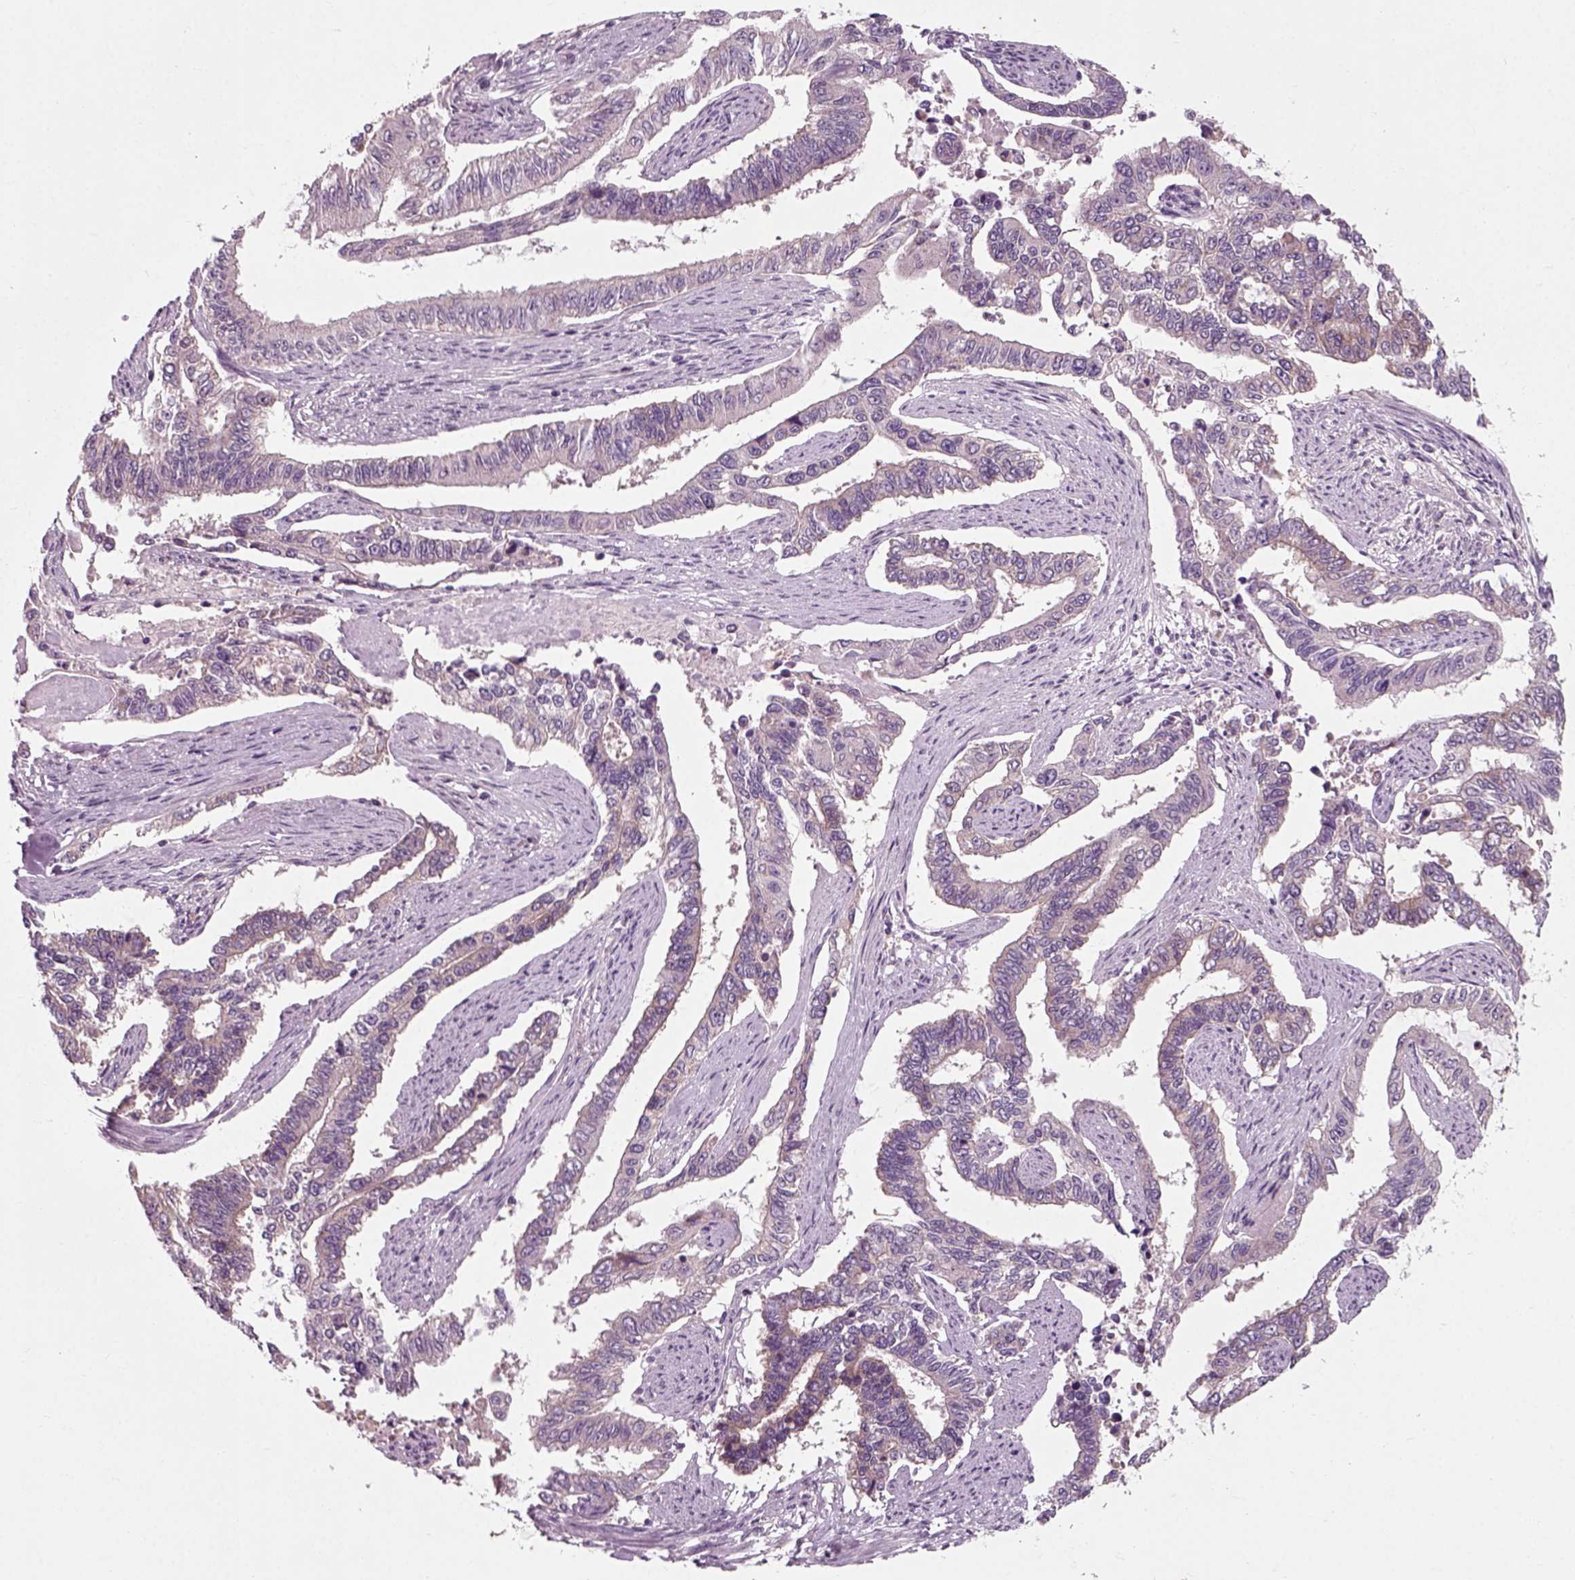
{"staining": {"intensity": "weak", "quantity": "25%-75%", "location": "cytoplasmic/membranous"}, "tissue": "endometrial cancer", "cell_type": "Tumor cells", "image_type": "cancer", "snomed": [{"axis": "morphology", "description": "Adenocarcinoma, NOS"}, {"axis": "topography", "description": "Uterus"}], "caption": "Tumor cells reveal low levels of weak cytoplasmic/membranous positivity in about 25%-75% of cells in adenocarcinoma (endometrial).", "gene": "RND2", "patient": {"sex": "female", "age": 59}}